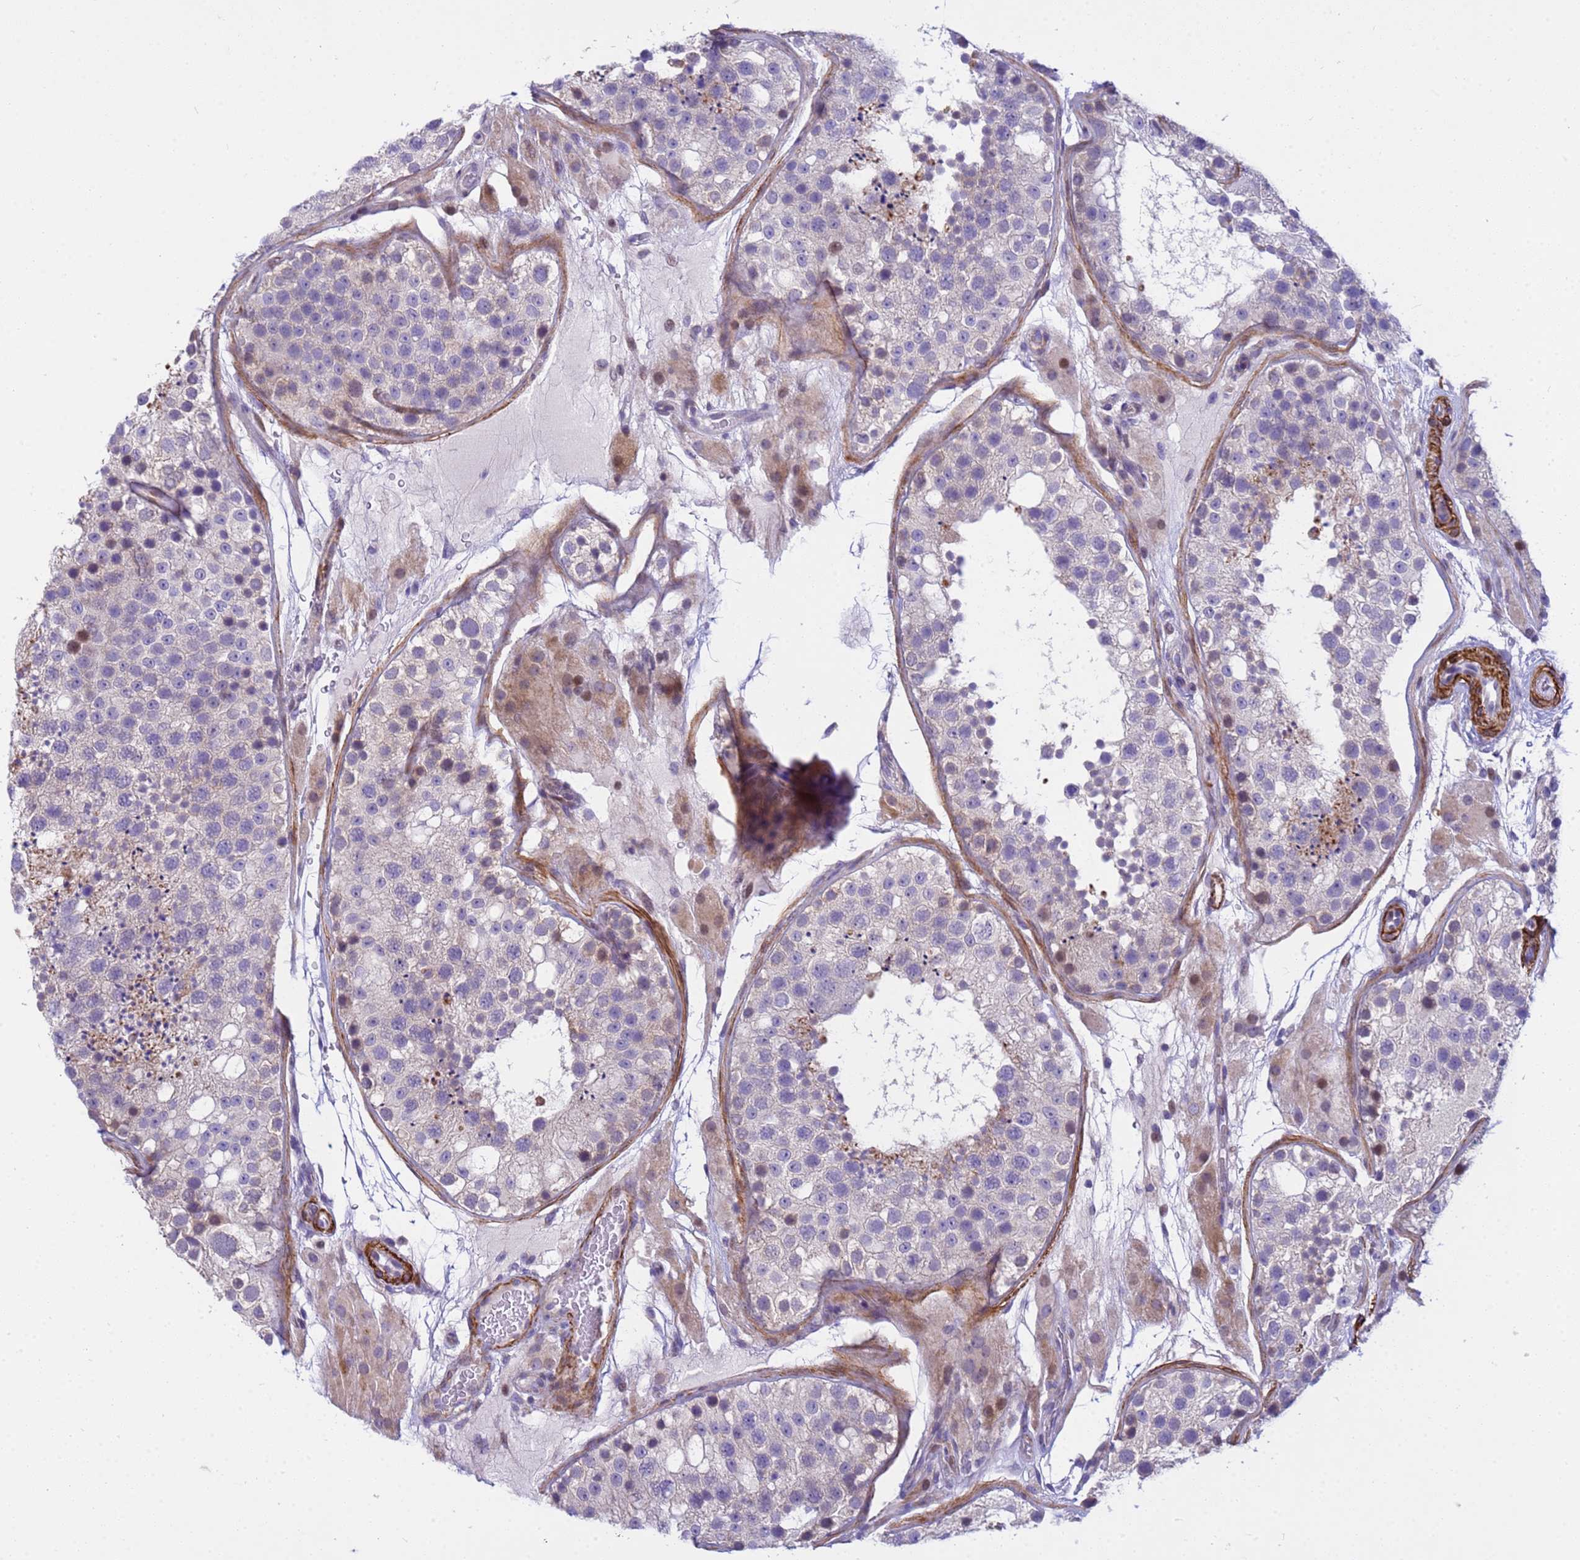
{"staining": {"intensity": "moderate", "quantity": "<25%", "location": "cytoplasmic/membranous,nuclear"}, "tissue": "testis", "cell_type": "Cells in seminiferous ducts", "image_type": "normal", "snomed": [{"axis": "morphology", "description": "Normal tissue, NOS"}, {"axis": "topography", "description": "Testis"}], "caption": "Immunohistochemical staining of unremarkable human testis exhibits low levels of moderate cytoplasmic/membranous,nuclear expression in approximately <25% of cells in seminiferous ducts.", "gene": "P2RX7", "patient": {"sex": "male", "age": 26}}